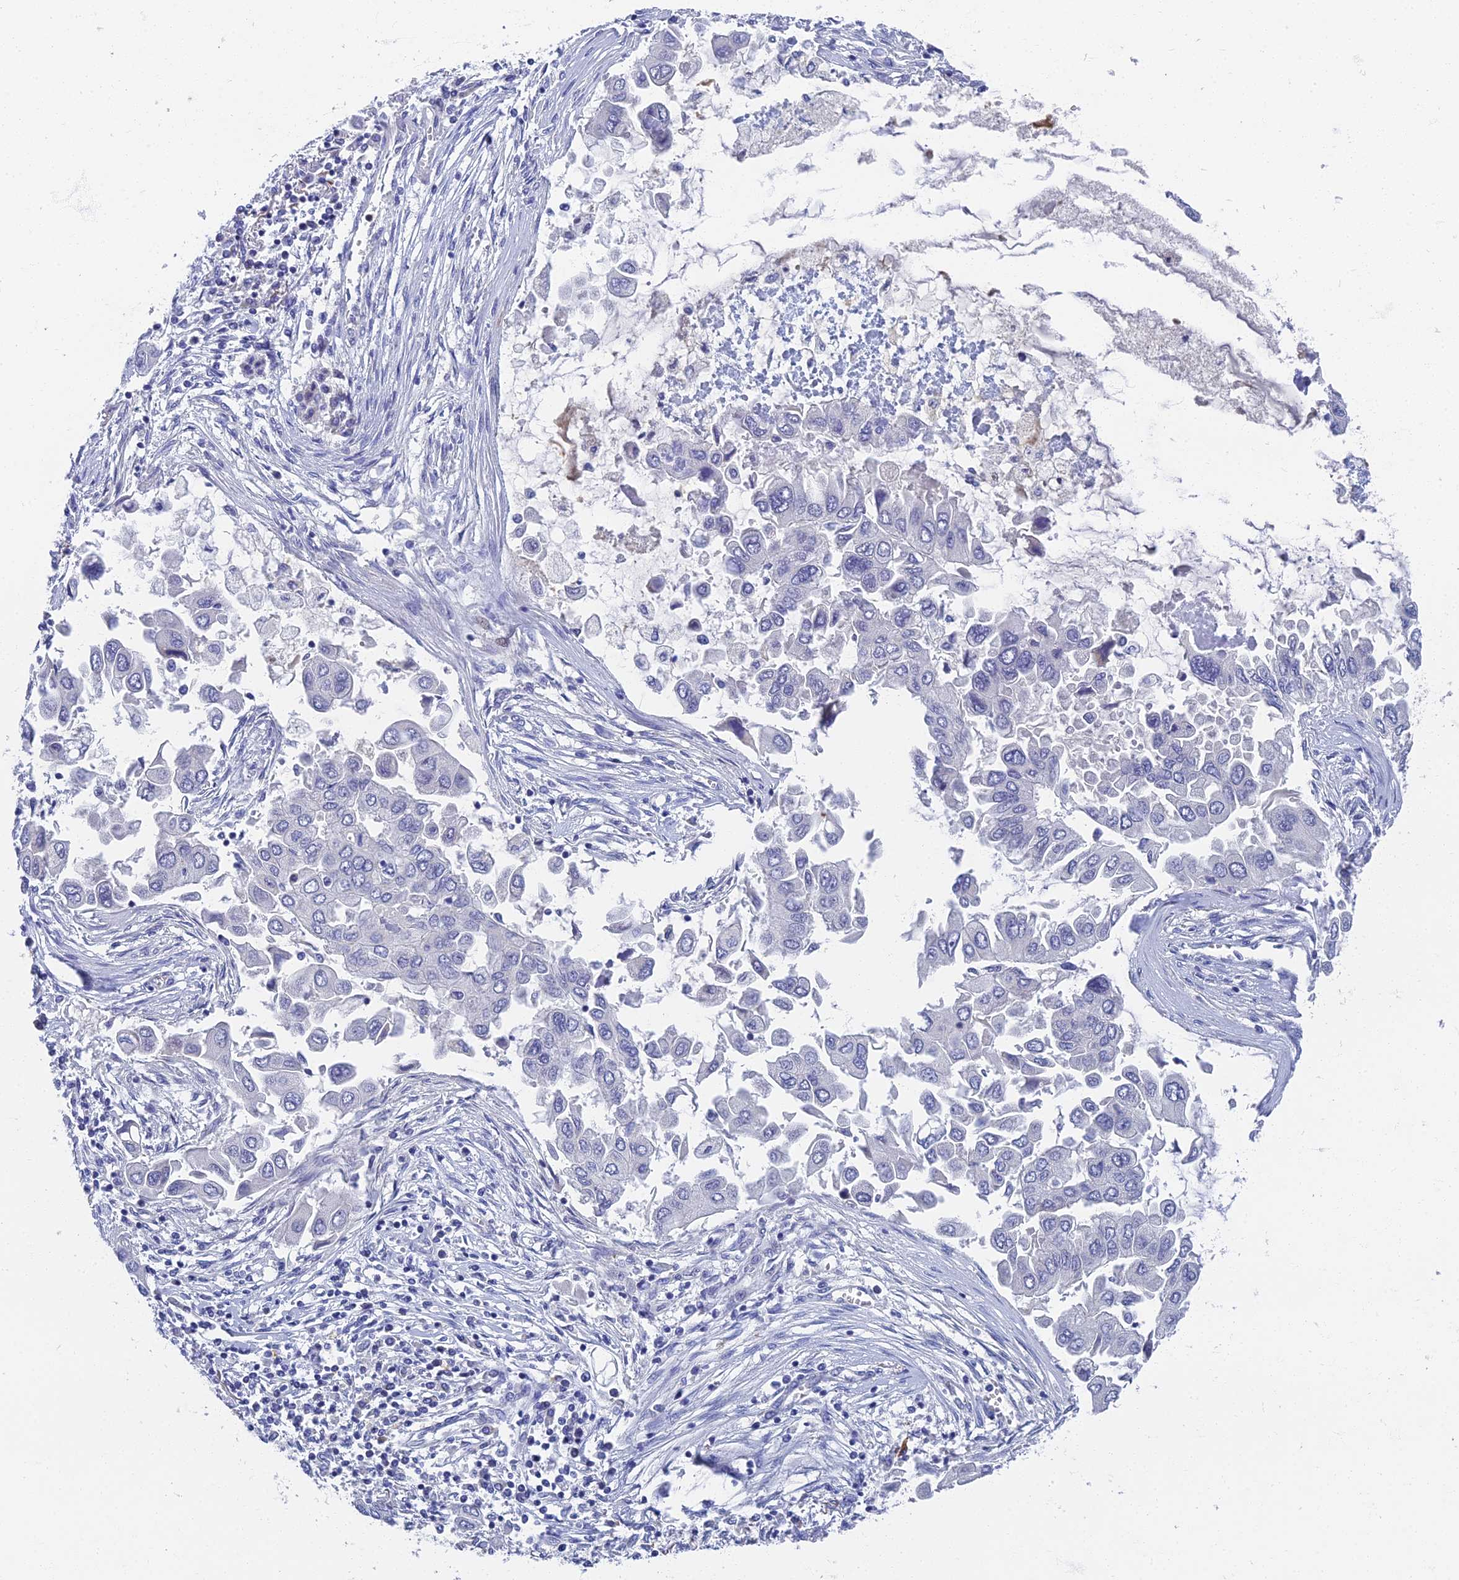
{"staining": {"intensity": "negative", "quantity": "none", "location": "none"}, "tissue": "lung cancer", "cell_type": "Tumor cells", "image_type": "cancer", "snomed": [{"axis": "morphology", "description": "Adenocarcinoma, NOS"}, {"axis": "topography", "description": "Lung"}], "caption": "This is an immunohistochemistry (IHC) image of lung adenocarcinoma. There is no staining in tumor cells.", "gene": "SPIN4", "patient": {"sex": "female", "age": 76}}